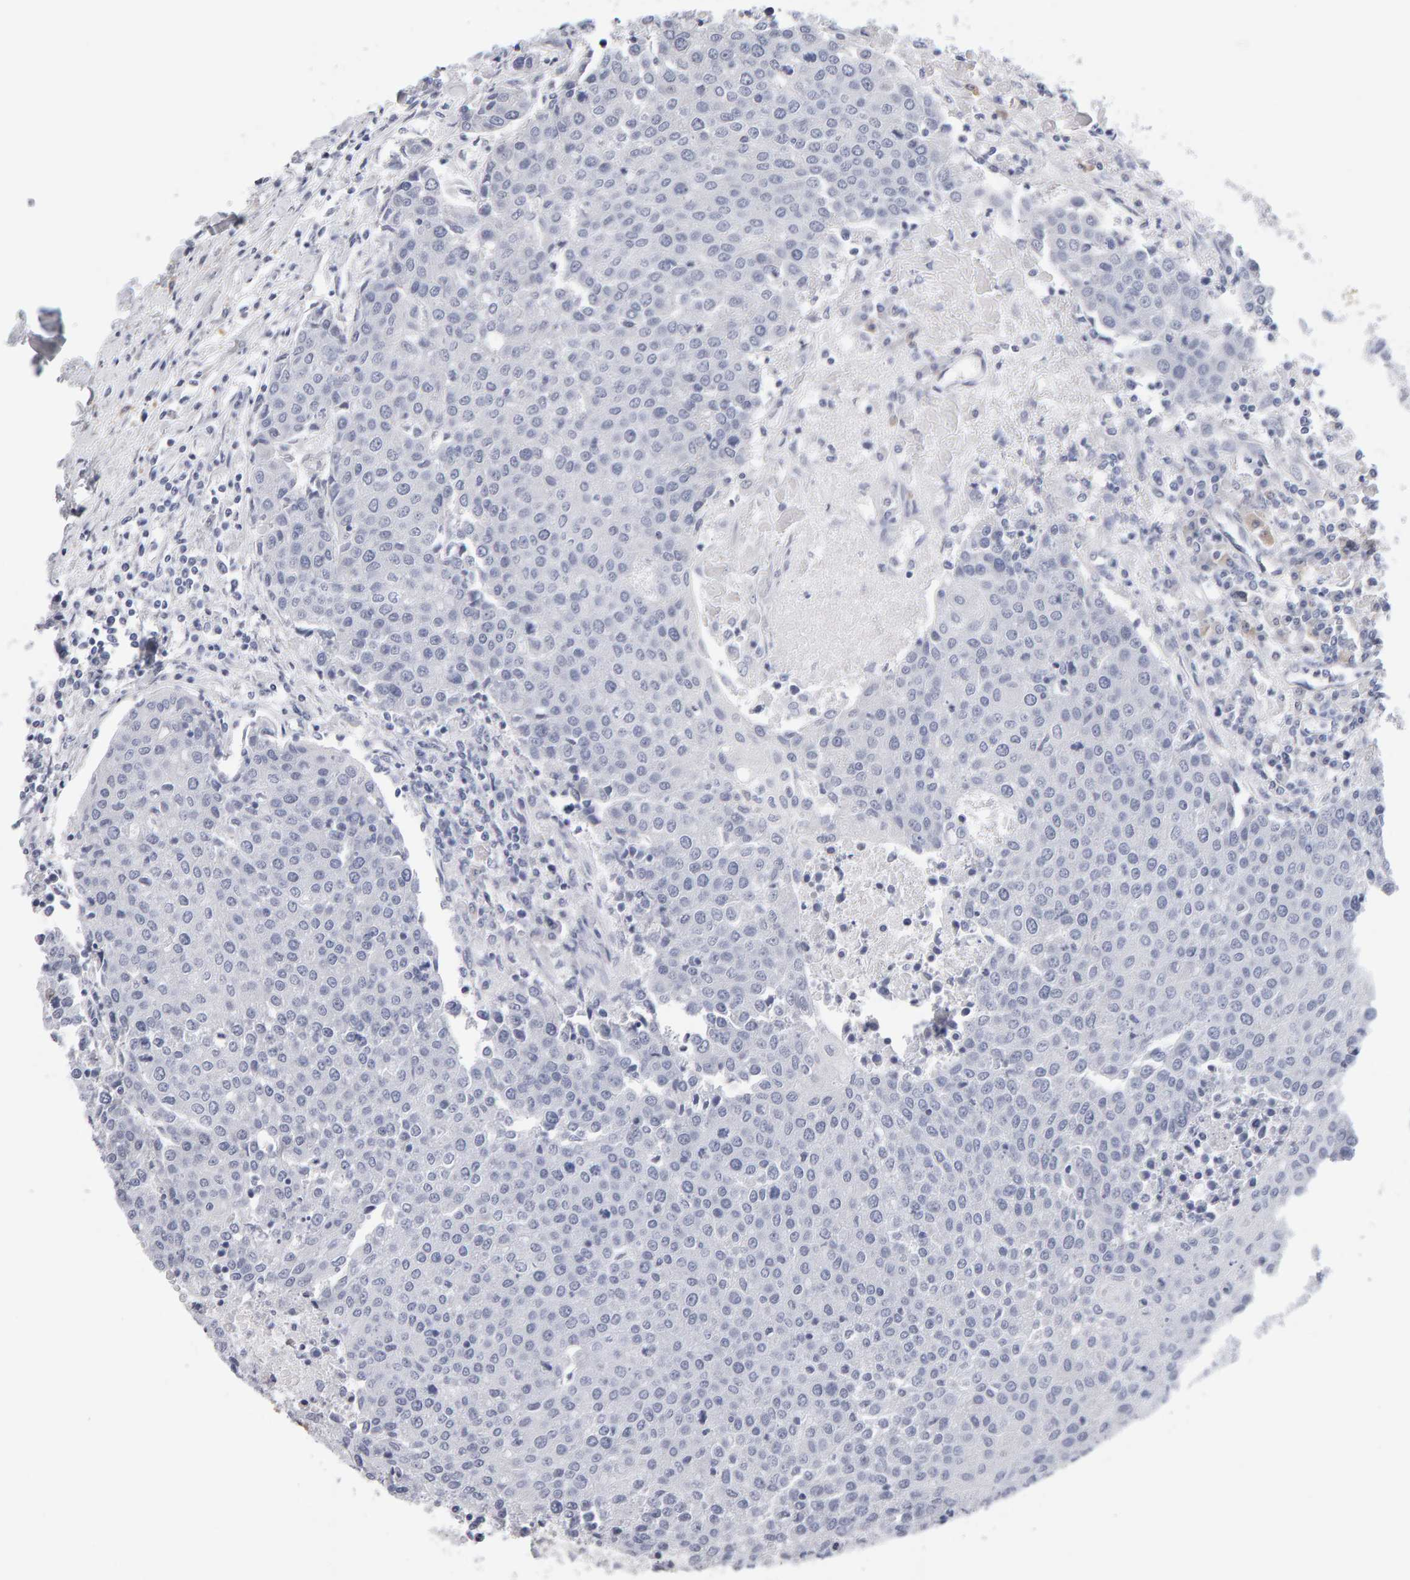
{"staining": {"intensity": "negative", "quantity": "none", "location": "none"}, "tissue": "urothelial cancer", "cell_type": "Tumor cells", "image_type": "cancer", "snomed": [{"axis": "morphology", "description": "Urothelial carcinoma, High grade"}, {"axis": "topography", "description": "Urinary bladder"}], "caption": "A micrograph of human urothelial cancer is negative for staining in tumor cells.", "gene": "CTH", "patient": {"sex": "female", "age": 85}}